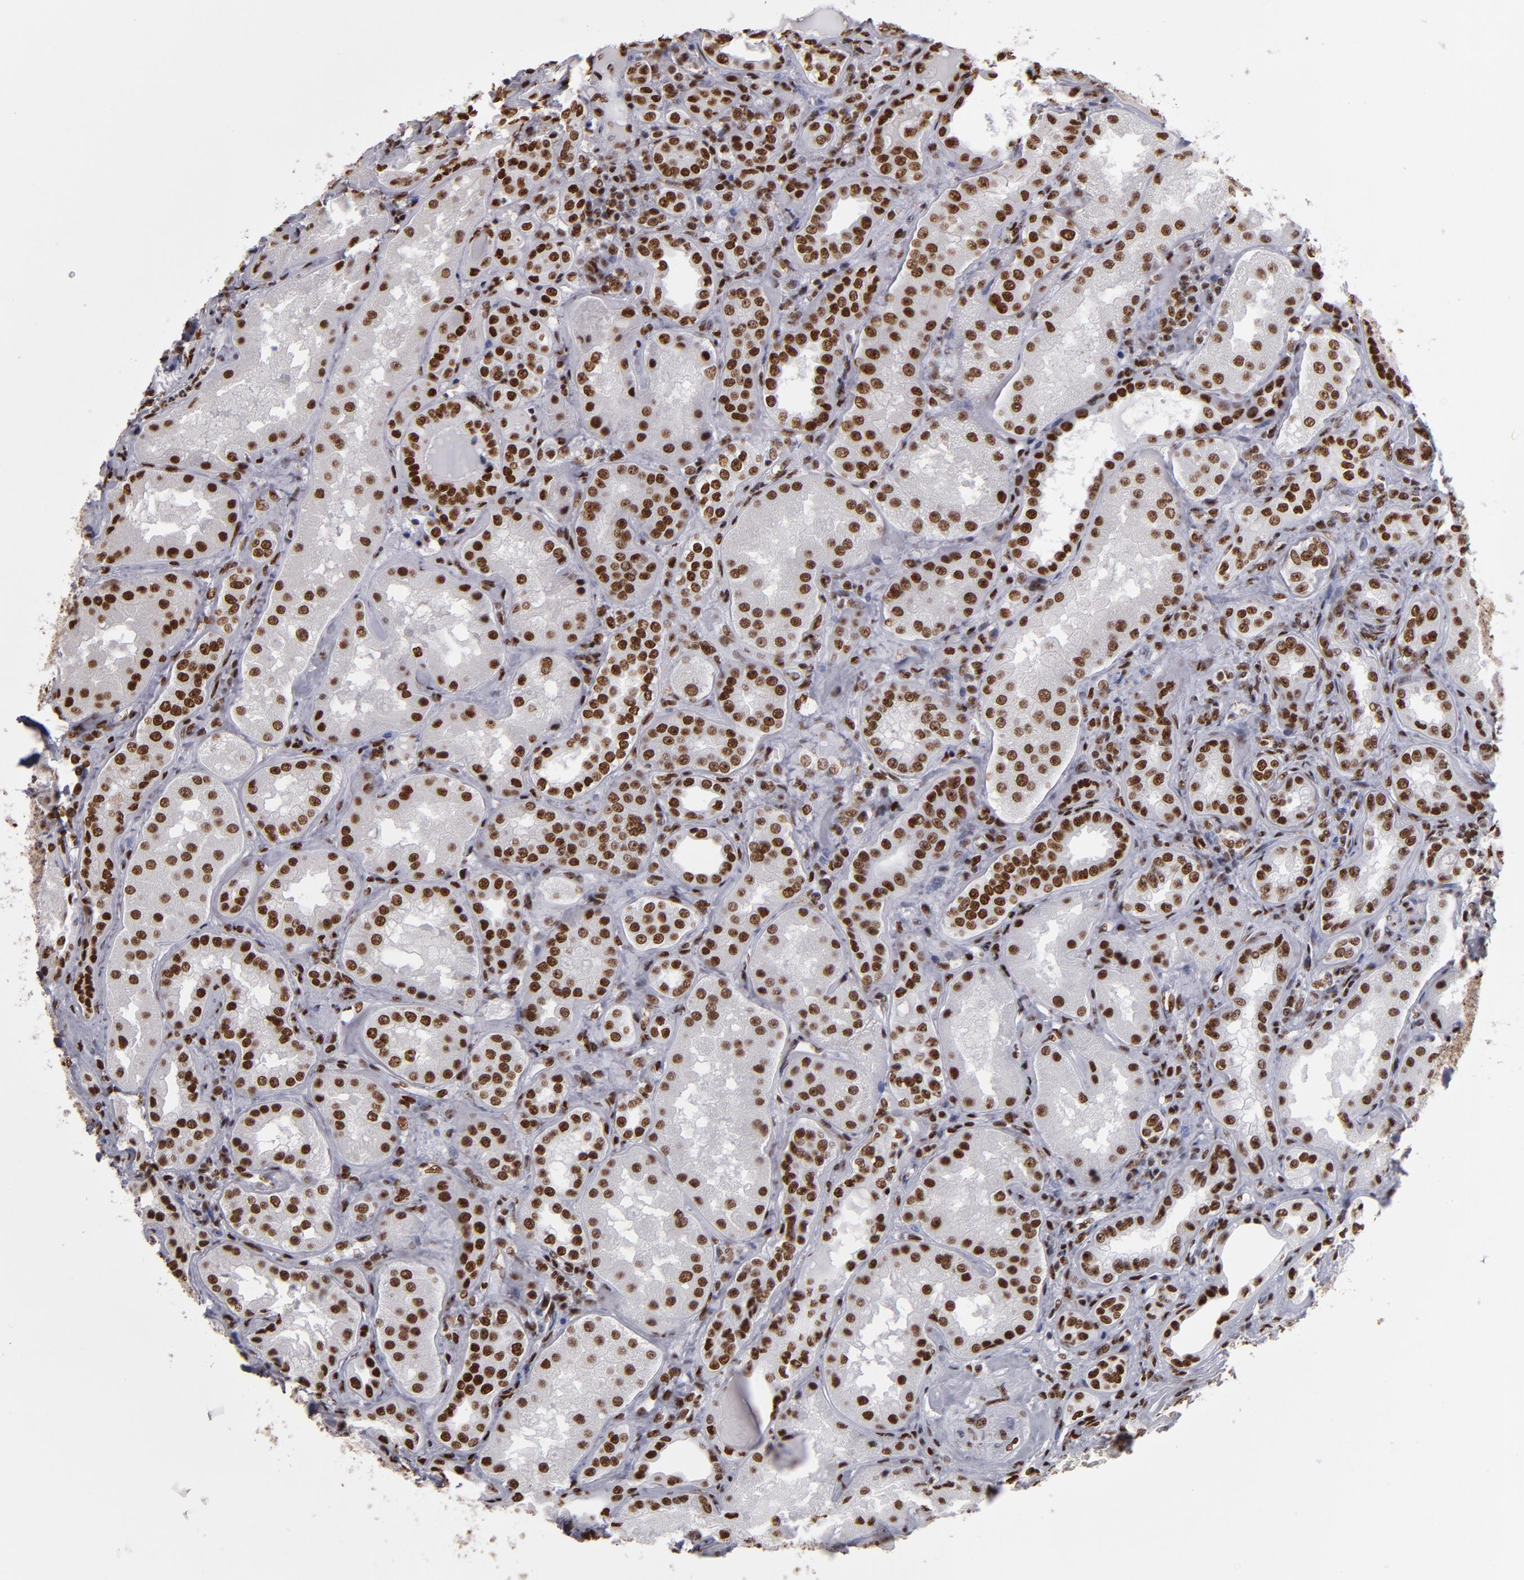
{"staining": {"intensity": "strong", "quantity": "25%-75%", "location": "nuclear"}, "tissue": "kidney", "cell_type": "Cells in glomeruli", "image_type": "normal", "snomed": [{"axis": "morphology", "description": "Normal tissue, NOS"}, {"axis": "topography", "description": "Kidney"}], "caption": "A high-resolution micrograph shows immunohistochemistry (IHC) staining of benign kidney, which reveals strong nuclear staining in approximately 25%-75% of cells in glomeruli. Immunohistochemistry (ihc) stains the protein in brown and the nuclei are stained blue.", "gene": "MRE11", "patient": {"sex": "female", "age": 56}}